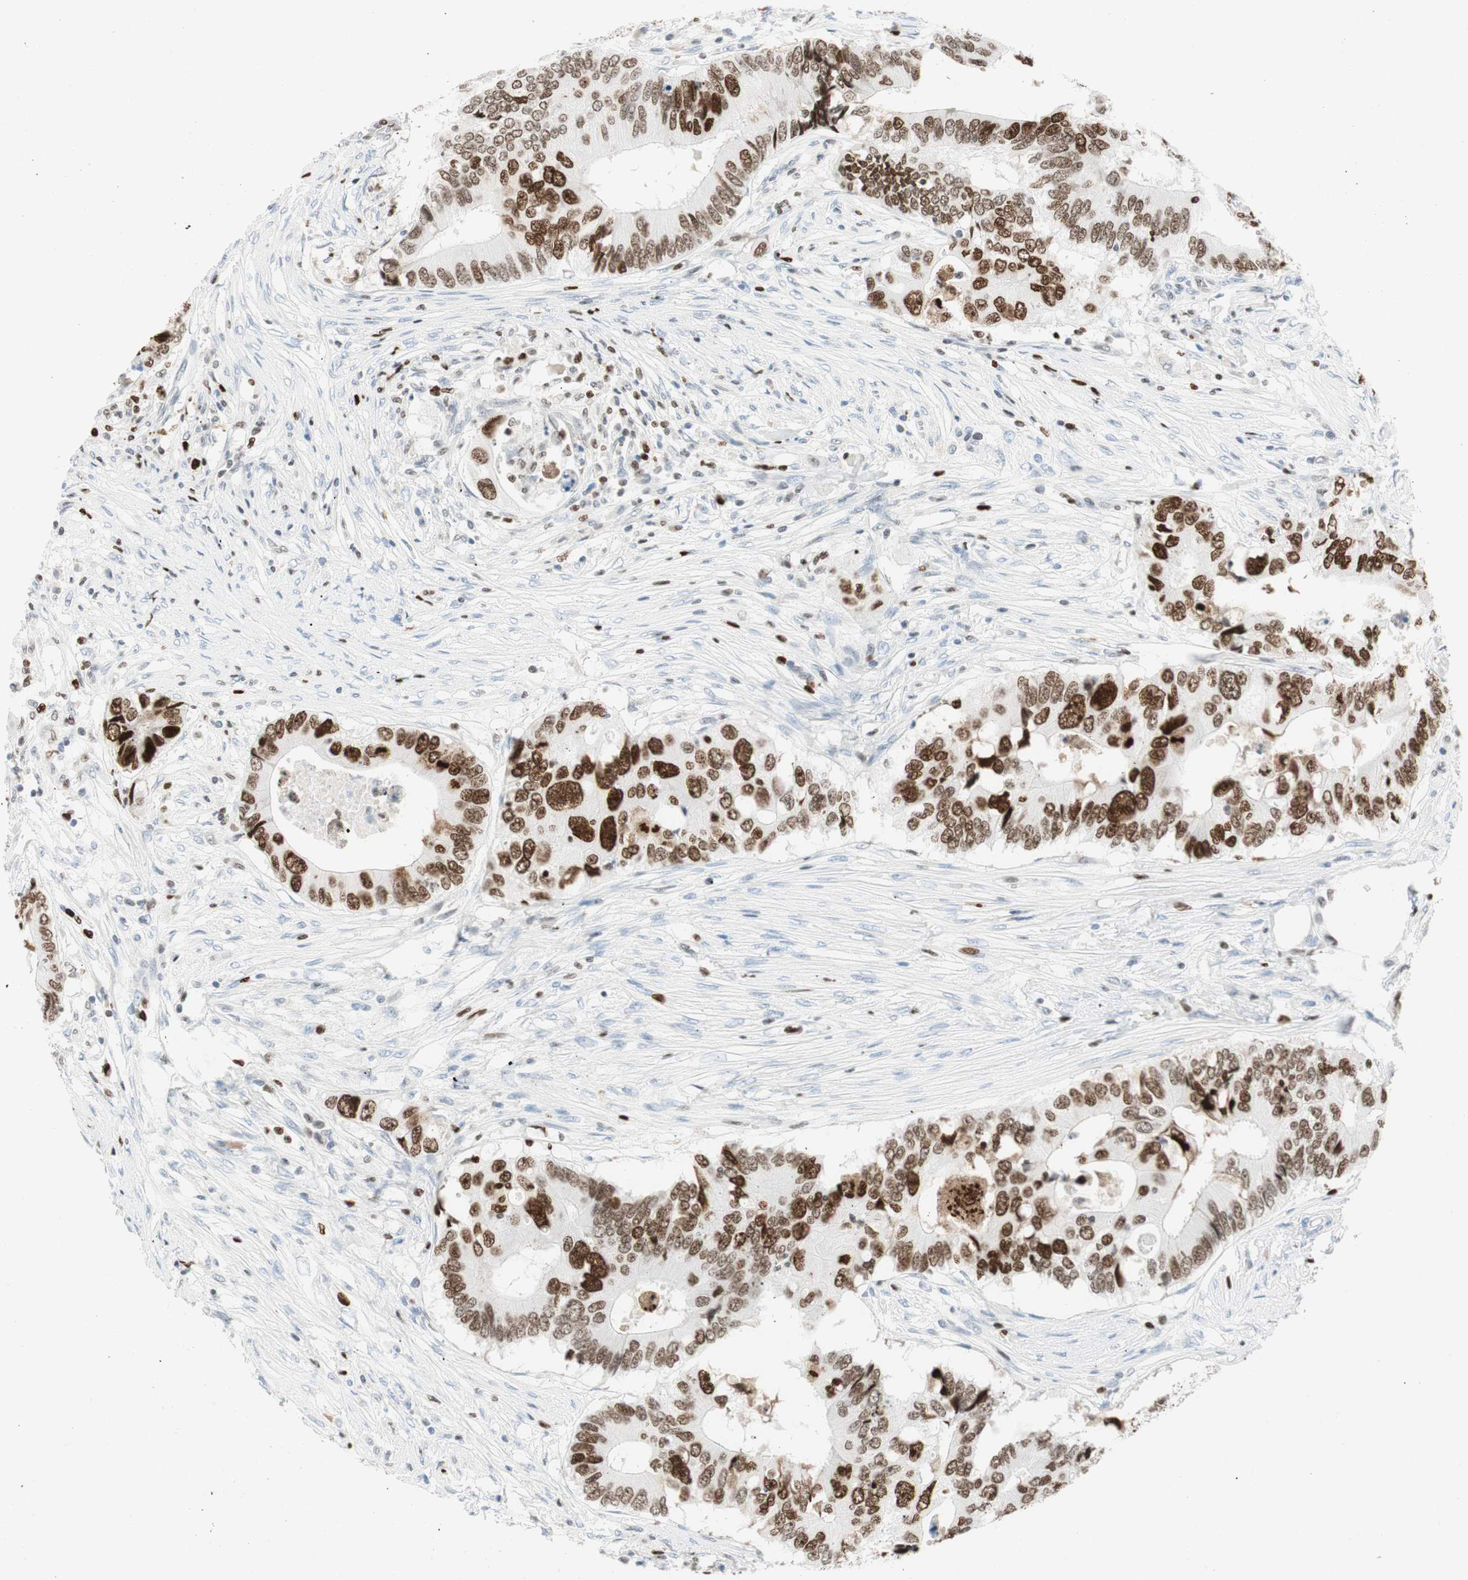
{"staining": {"intensity": "moderate", "quantity": ">75%", "location": "nuclear"}, "tissue": "colorectal cancer", "cell_type": "Tumor cells", "image_type": "cancer", "snomed": [{"axis": "morphology", "description": "Adenocarcinoma, NOS"}, {"axis": "topography", "description": "Colon"}], "caption": "Human colorectal cancer stained with a protein marker reveals moderate staining in tumor cells.", "gene": "EZH2", "patient": {"sex": "male", "age": 71}}